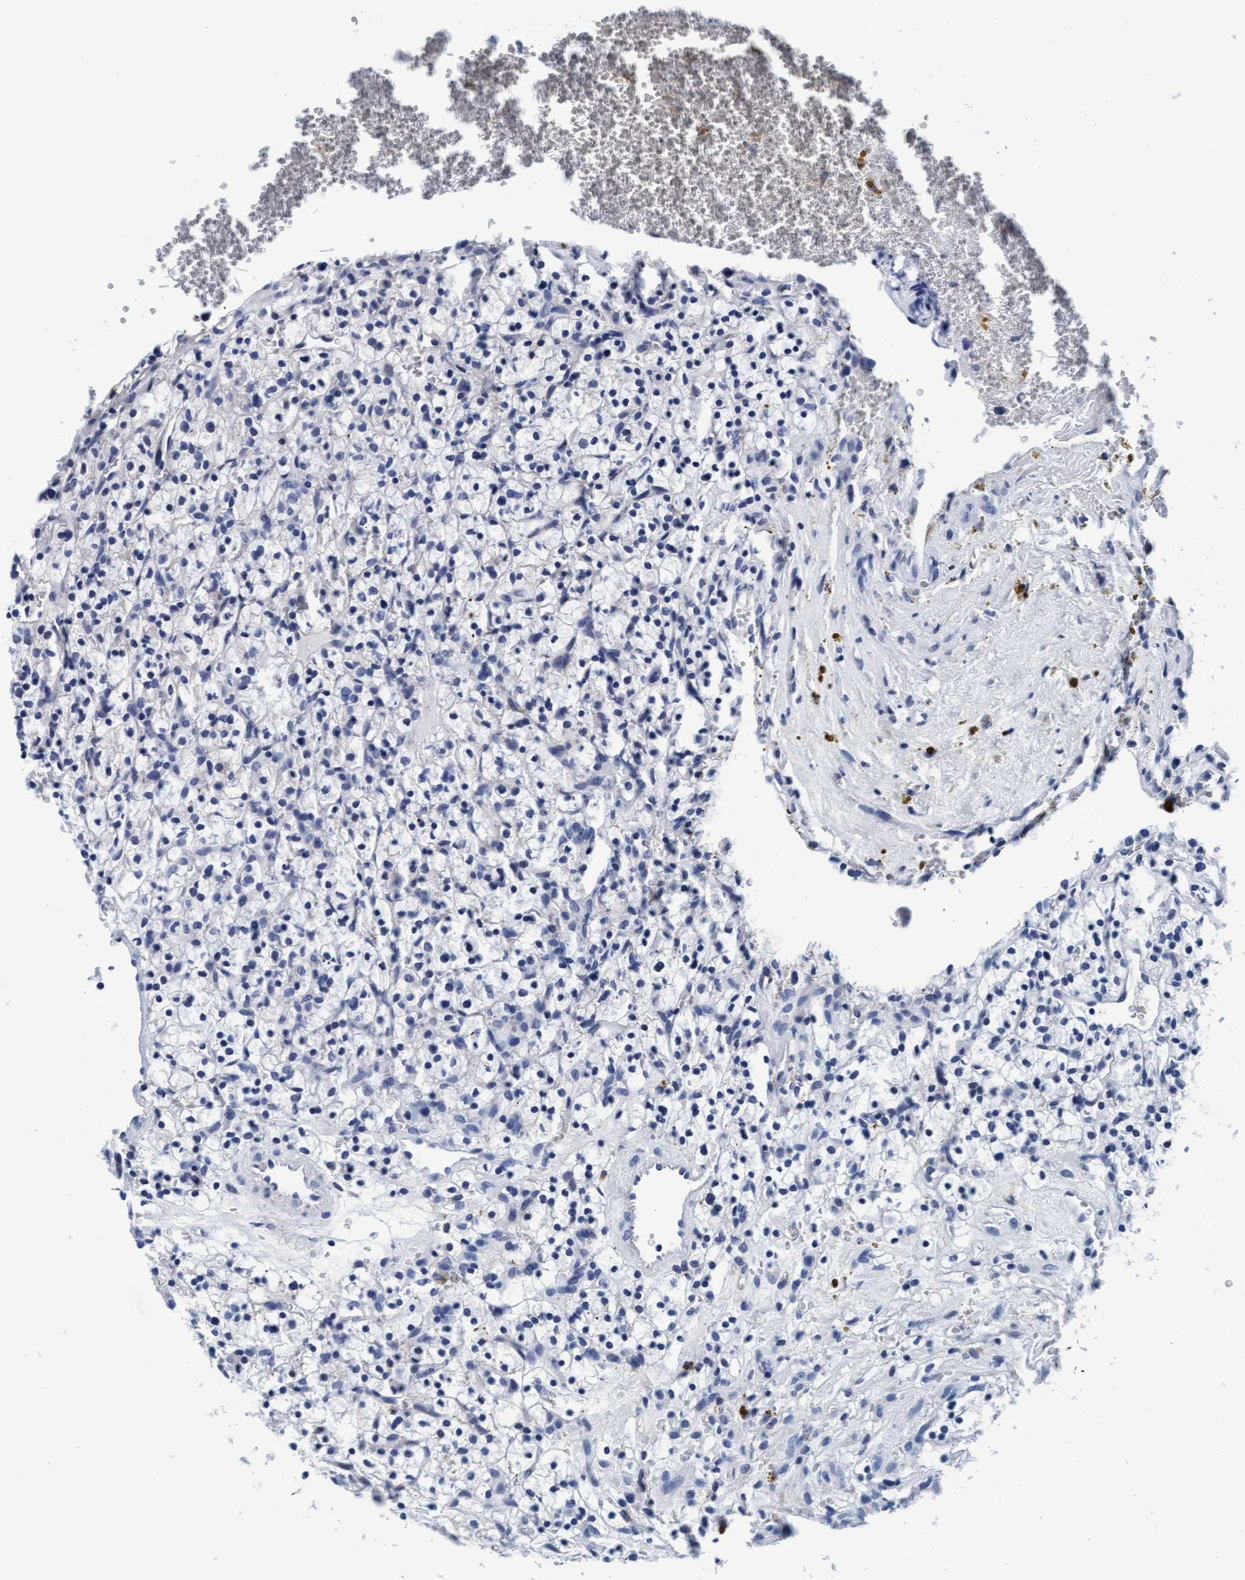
{"staining": {"intensity": "negative", "quantity": "none", "location": "none"}, "tissue": "renal cancer", "cell_type": "Tumor cells", "image_type": "cancer", "snomed": [{"axis": "morphology", "description": "Adenocarcinoma, NOS"}, {"axis": "topography", "description": "Kidney"}], "caption": "Human renal cancer stained for a protein using IHC demonstrates no positivity in tumor cells.", "gene": "ARSG", "patient": {"sex": "female", "age": 57}}